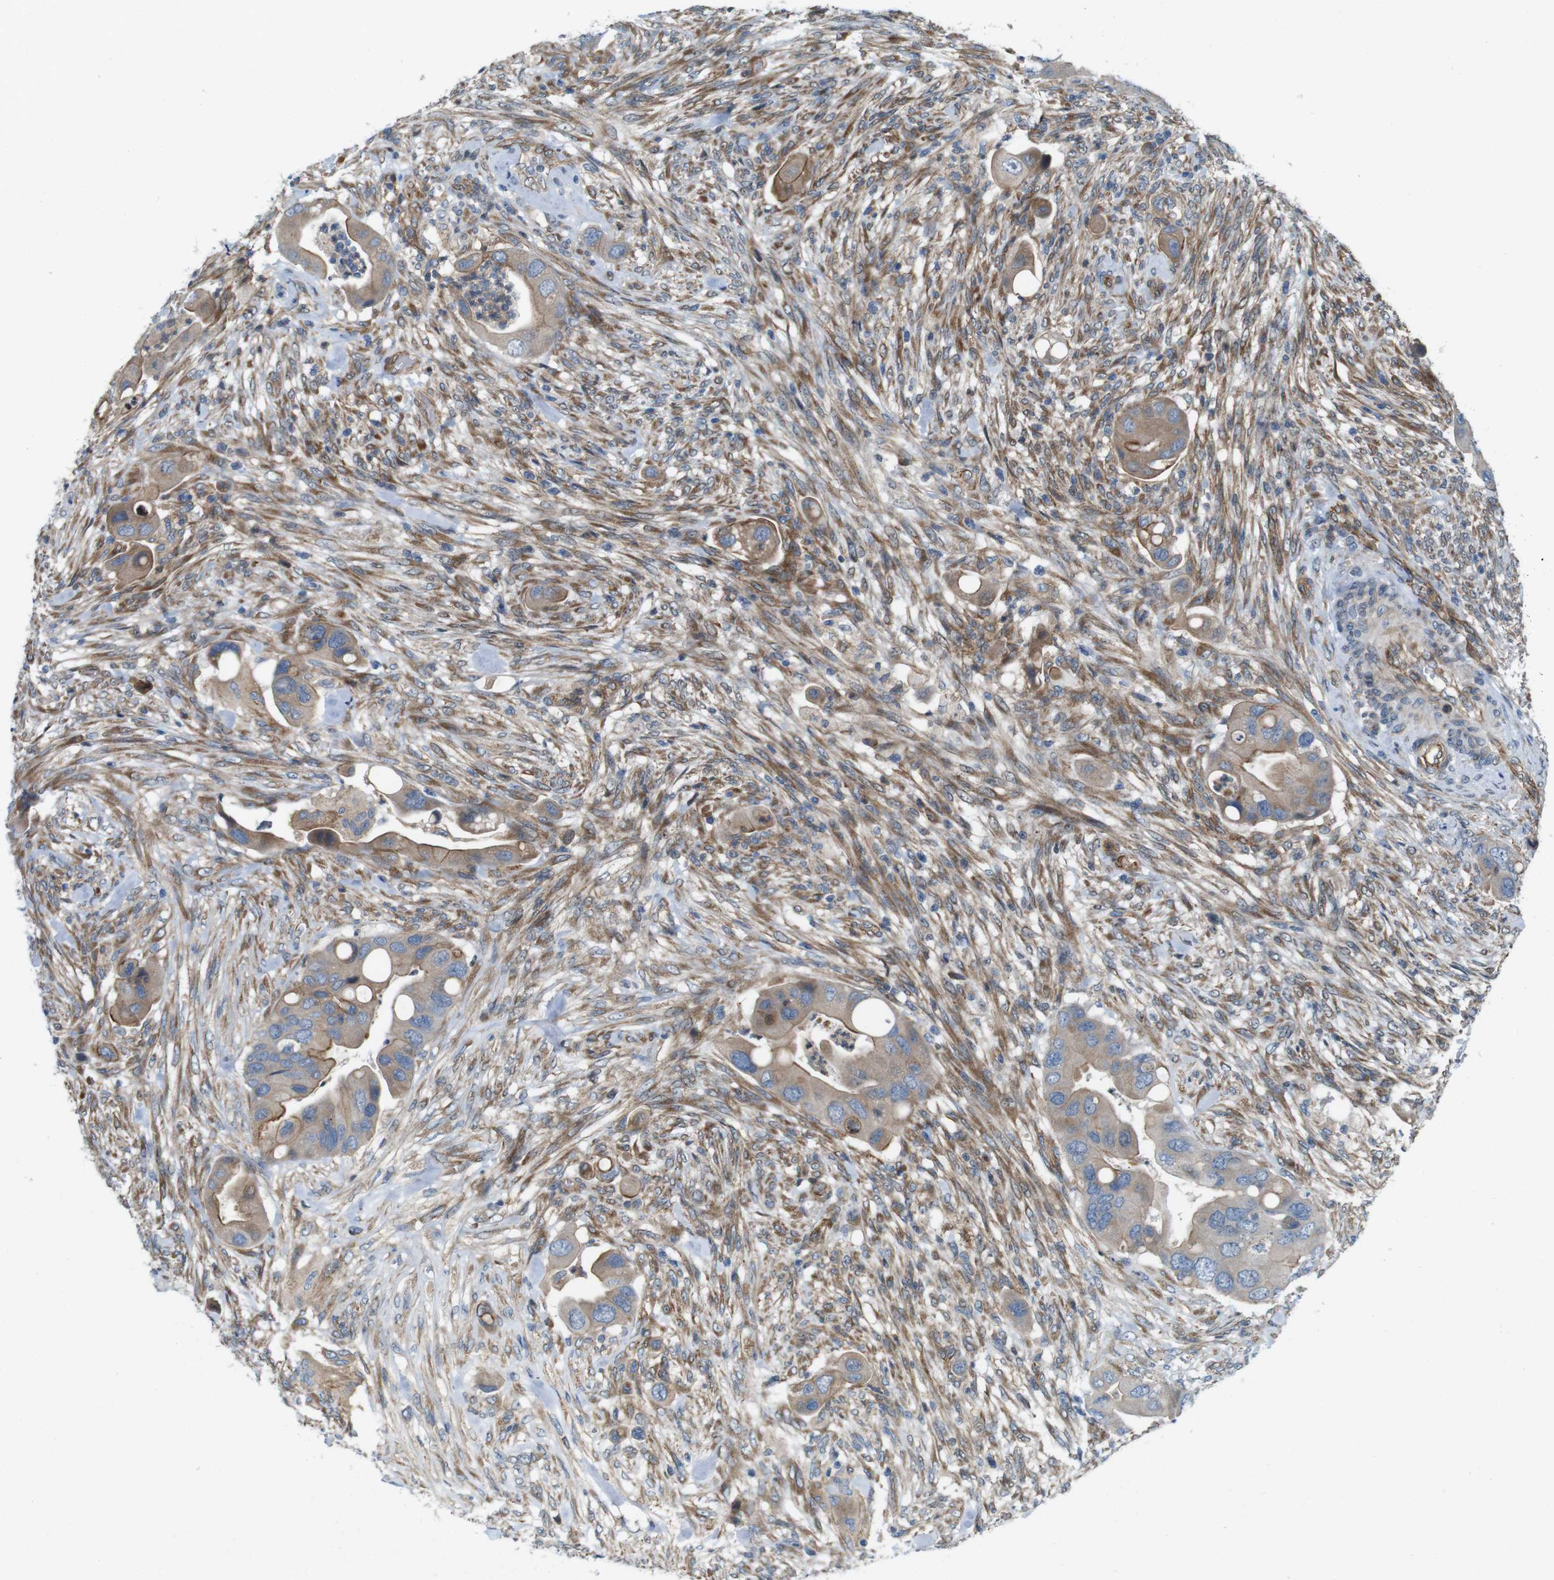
{"staining": {"intensity": "moderate", "quantity": ">75%", "location": "cytoplasmic/membranous"}, "tissue": "colorectal cancer", "cell_type": "Tumor cells", "image_type": "cancer", "snomed": [{"axis": "morphology", "description": "Adenocarcinoma, NOS"}, {"axis": "topography", "description": "Rectum"}], "caption": "Human adenocarcinoma (colorectal) stained for a protein (brown) reveals moderate cytoplasmic/membranous positive positivity in about >75% of tumor cells.", "gene": "SKI", "patient": {"sex": "female", "age": 57}}